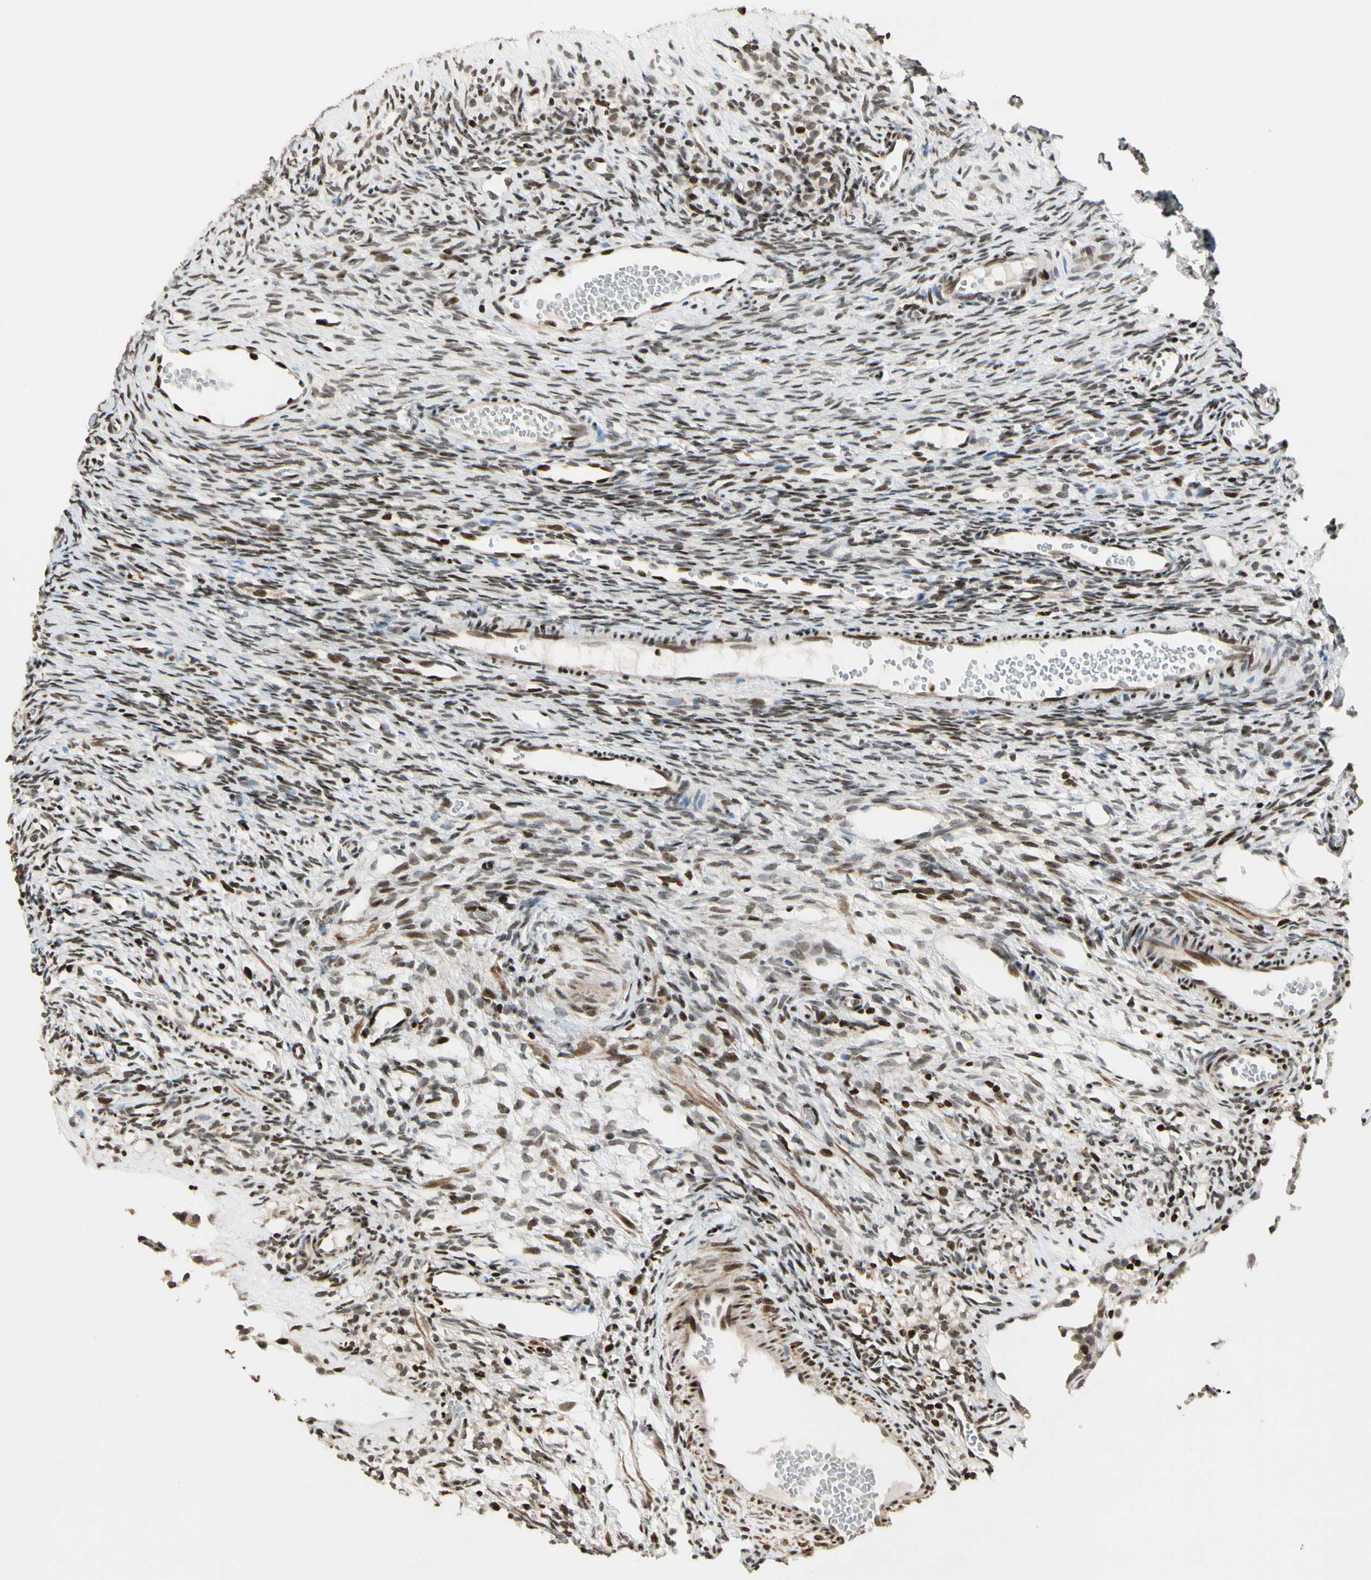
{"staining": {"intensity": "moderate", "quantity": ">75%", "location": "nuclear"}, "tissue": "ovary", "cell_type": "Ovarian stroma cells", "image_type": "normal", "snomed": [{"axis": "morphology", "description": "Normal tissue, NOS"}, {"axis": "topography", "description": "Ovary"}], "caption": "Protein analysis of benign ovary exhibits moderate nuclear expression in about >75% of ovarian stroma cells. (DAB = brown stain, brightfield microscopy at high magnification).", "gene": "TSHZ3", "patient": {"sex": "female", "age": 35}}